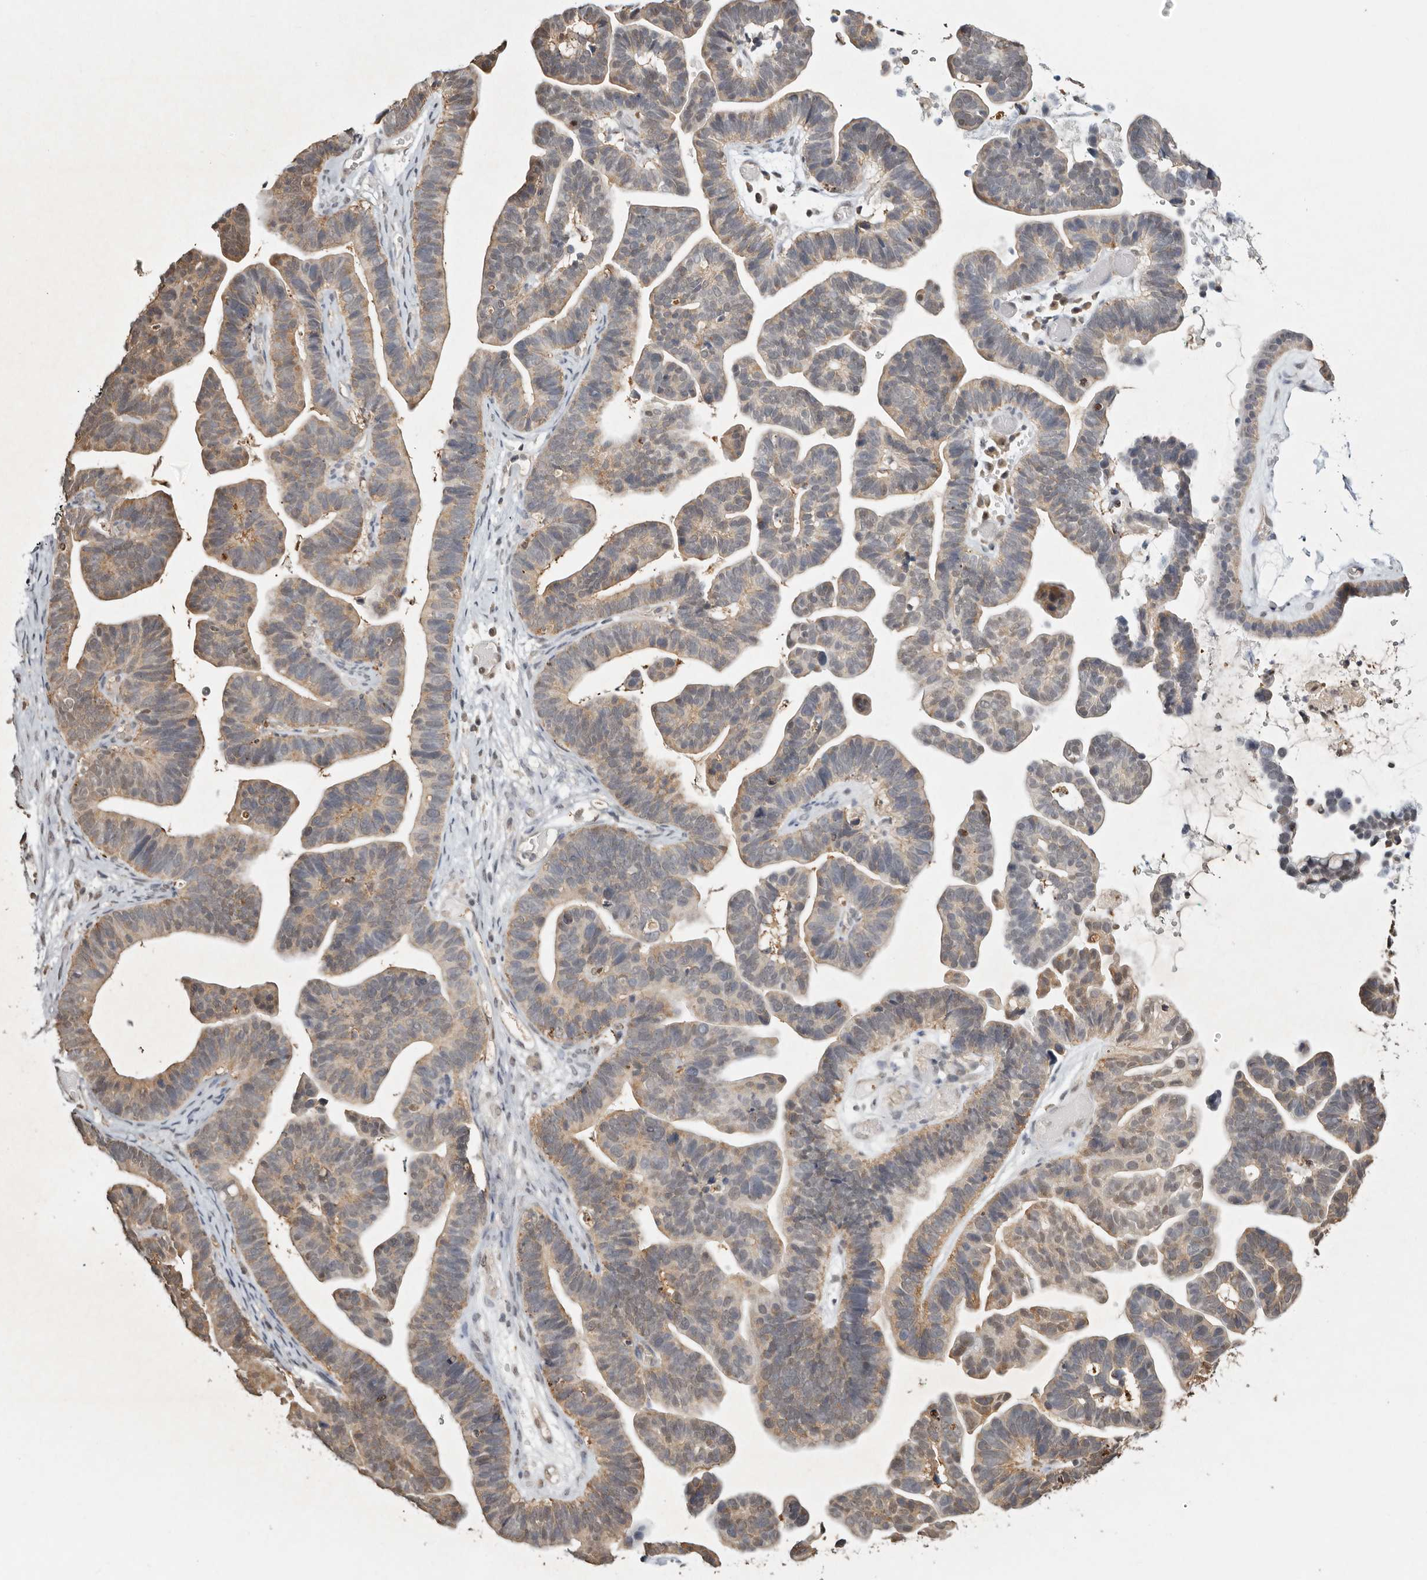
{"staining": {"intensity": "weak", "quantity": "25%-75%", "location": "cytoplasmic/membranous"}, "tissue": "ovarian cancer", "cell_type": "Tumor cells", "image_type": "cancer", "snomed": [{"axis": "morphology", "description": "Cystadenocarcinoma, serous, NOS"}, {"axis": "topography", "description": "Ovary"}], "caption": "Ovarian cancer stained for a protein (brown) reveals weak cytoplasmic/membranous positive positivity in approximately 25%-75% of tumor cells.", "gene": "PSMA5", "patient": {"sex": "female", "age": 56}}